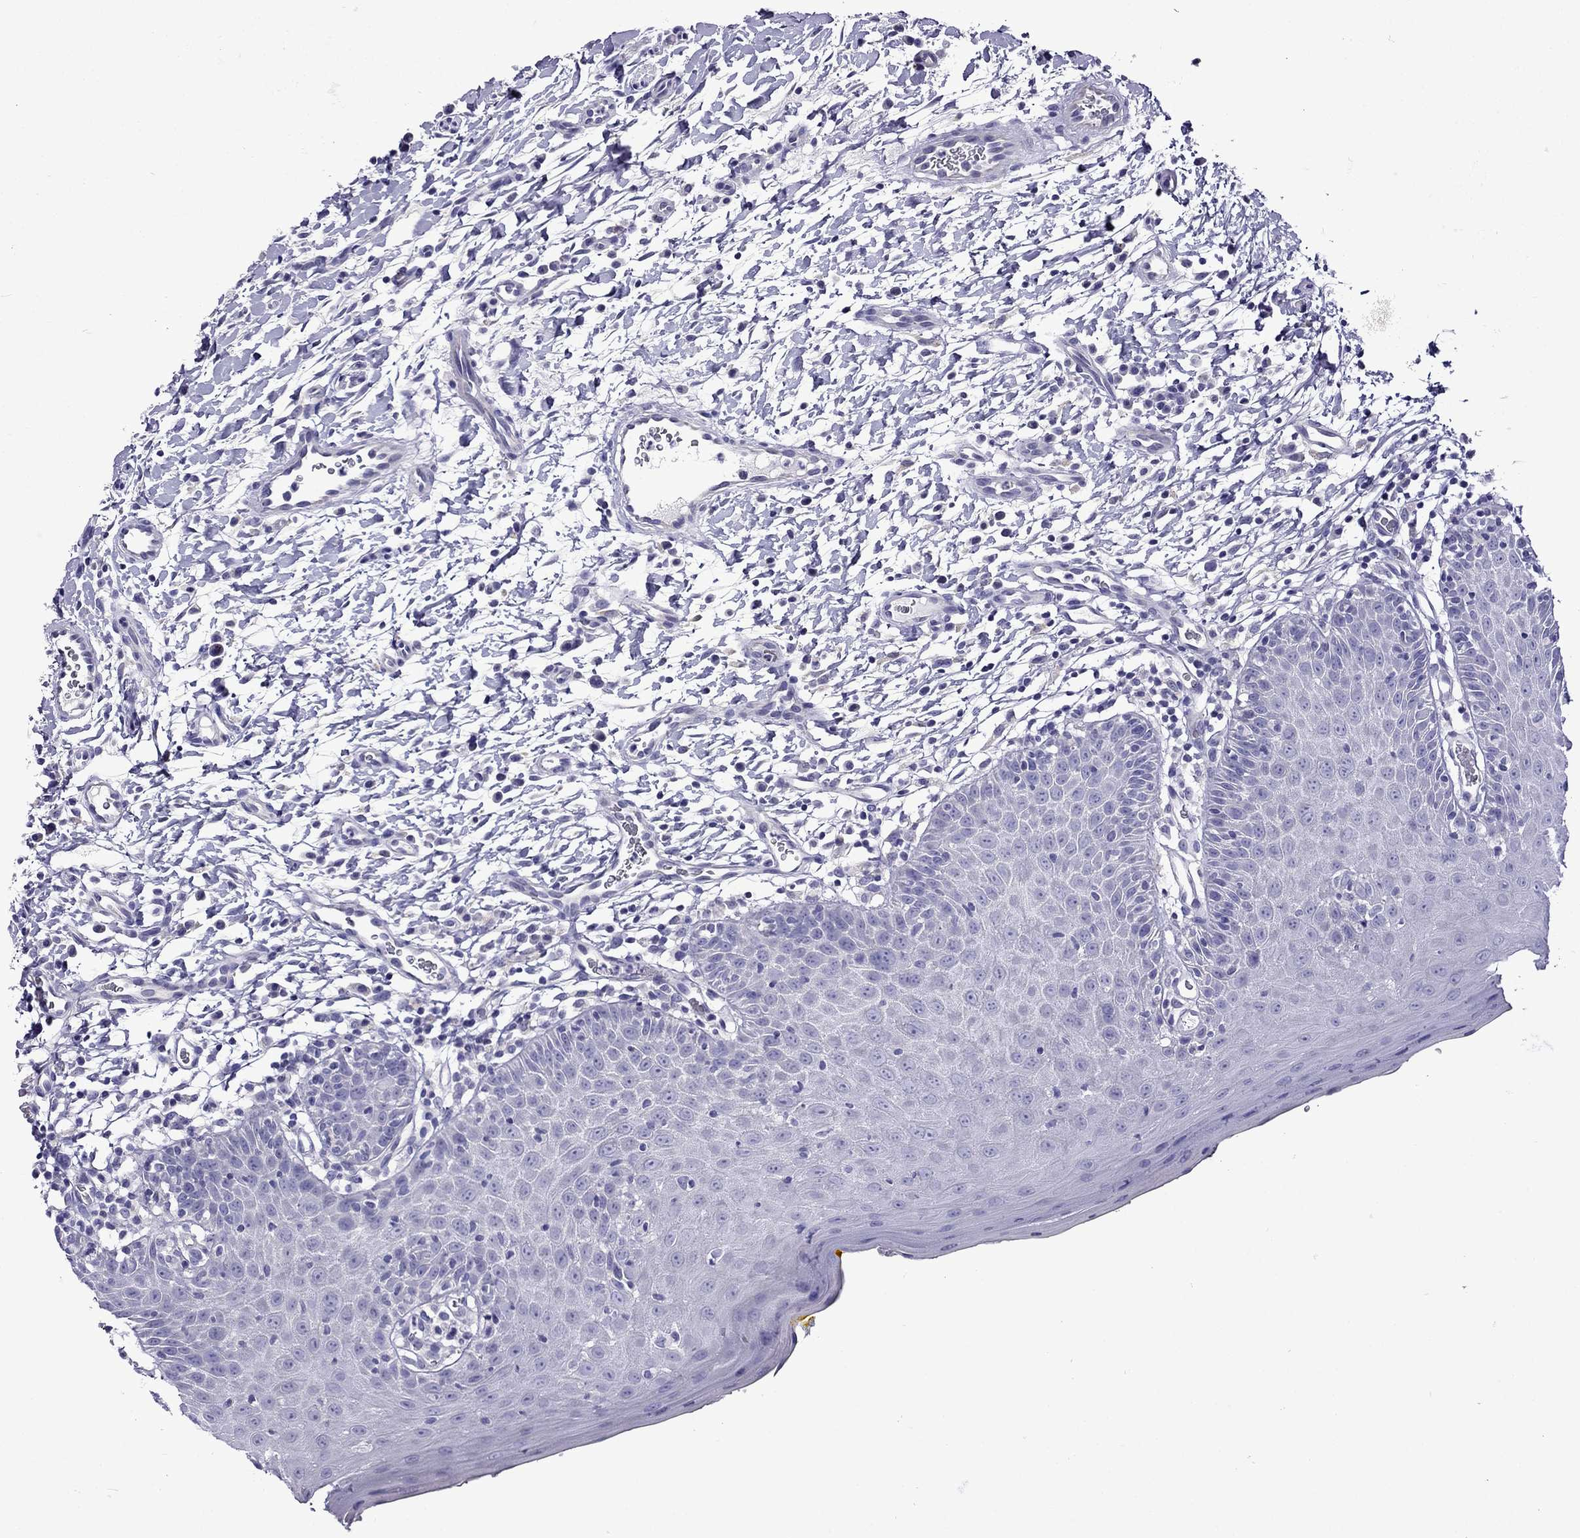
{"staining": {"intensity": "negative", "quantity": "none", "location": "none"}, "tissue": "oral mucosa", "cell_type": "Squamous epithelial cells", "image_type": "normal", "snomed": [{"axis": "morphology", "description": "Normal tissue, NOS"}, {"axis": "topography", "description": "Oral tissue"}, {"axis": "topography", "description": "Tounge, NOS"}], "caption": "The immunohistochemistry image has no significant staining in squamous epithelial cells of oral mucosa.", "gene": "TDRD1", "patient": {"sex": "female", "age": 58}}